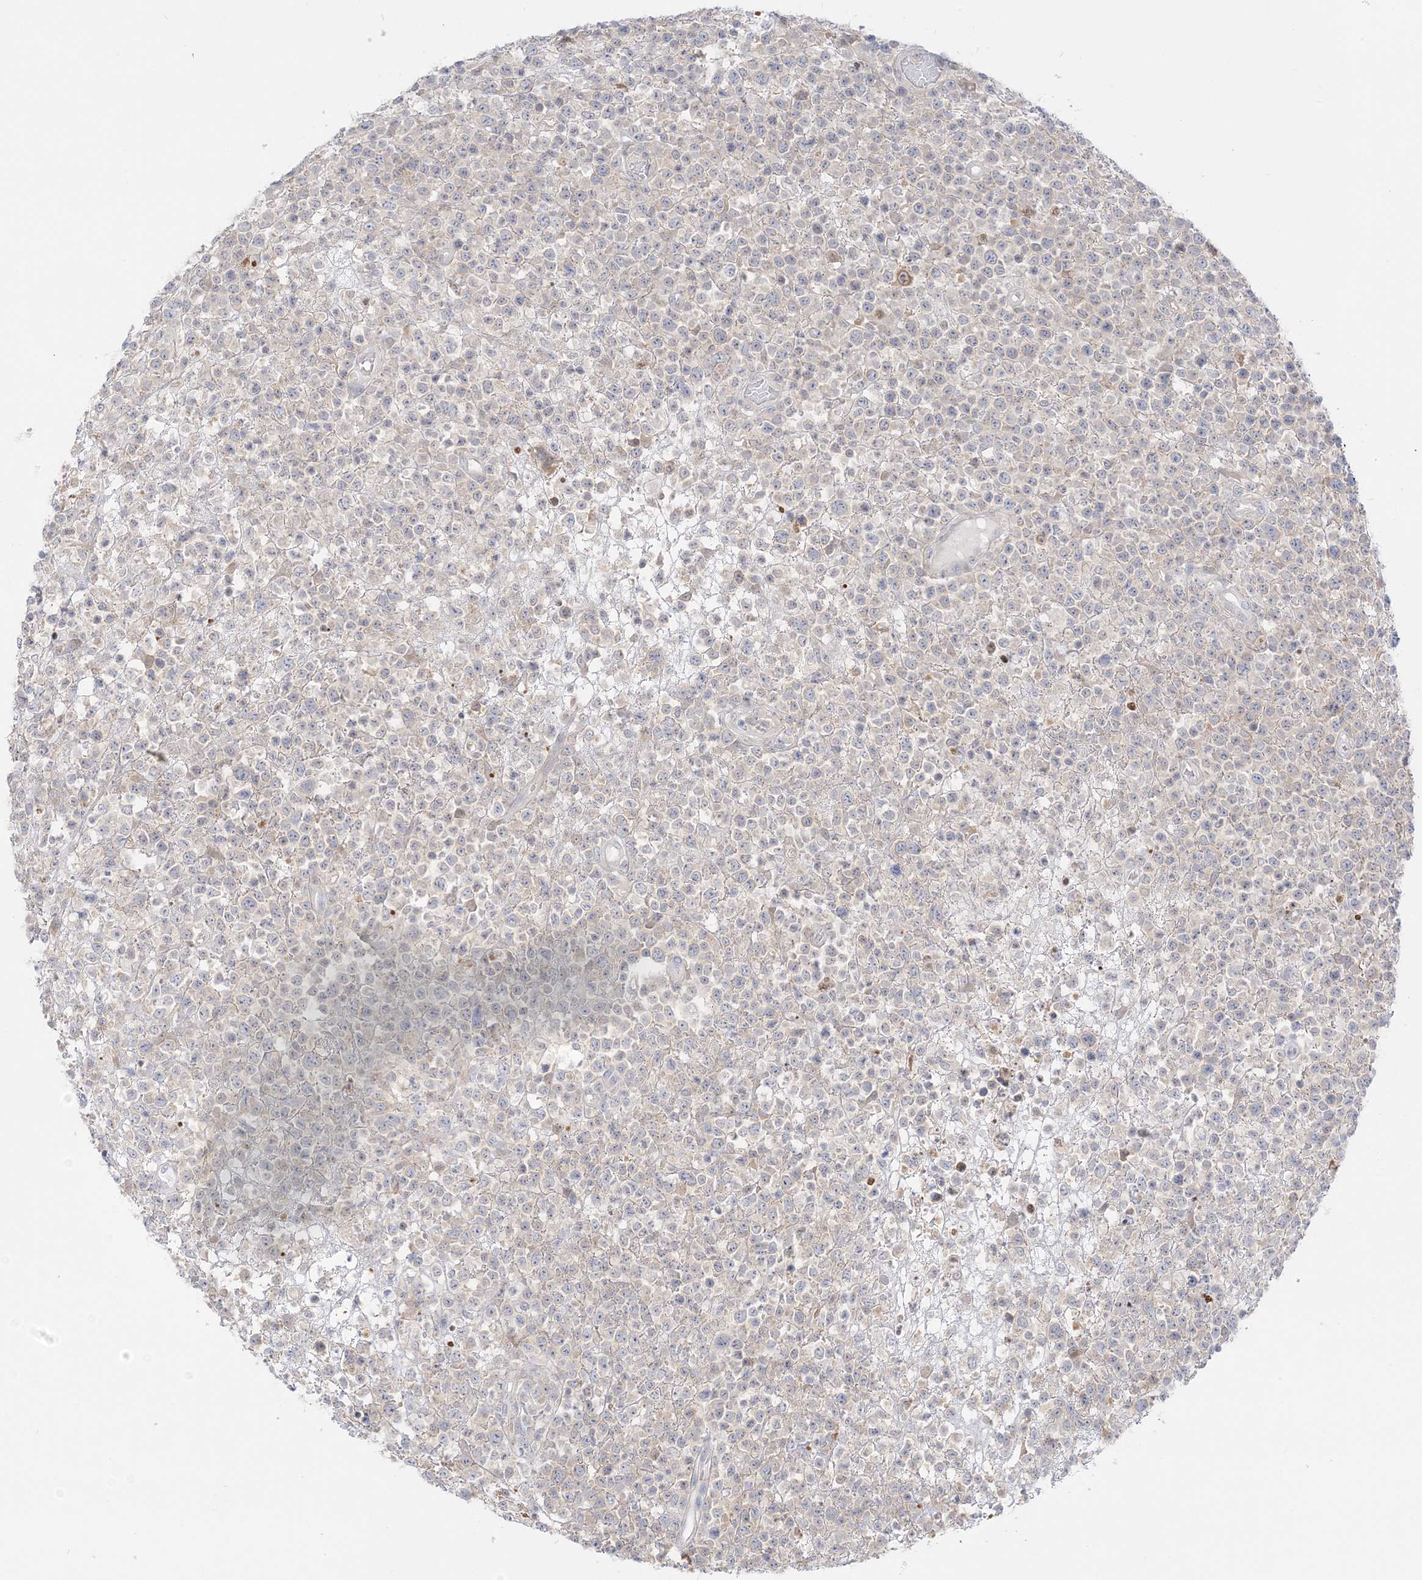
{"staining": {"intensity": "negative", "quantity": "none", "location": "none"}, "tissue": "lymphoma", "cell_type": "Tumor cells", "image_type": "cancer", "snomed": [{"axis": "morphology", "description": "Malignant lymphoma, non-Hodgkin's type, High grade"}, {"axis": "topography", "description": "Colon"}], "caption": "Image shows no significant protein staining in tumor cells of lymphoma. (Immunohistochemistry (ihc), brightfield microscopy, high magnification).", "gene": "THADA", "patient": {"sex": "female", "age": 53}}